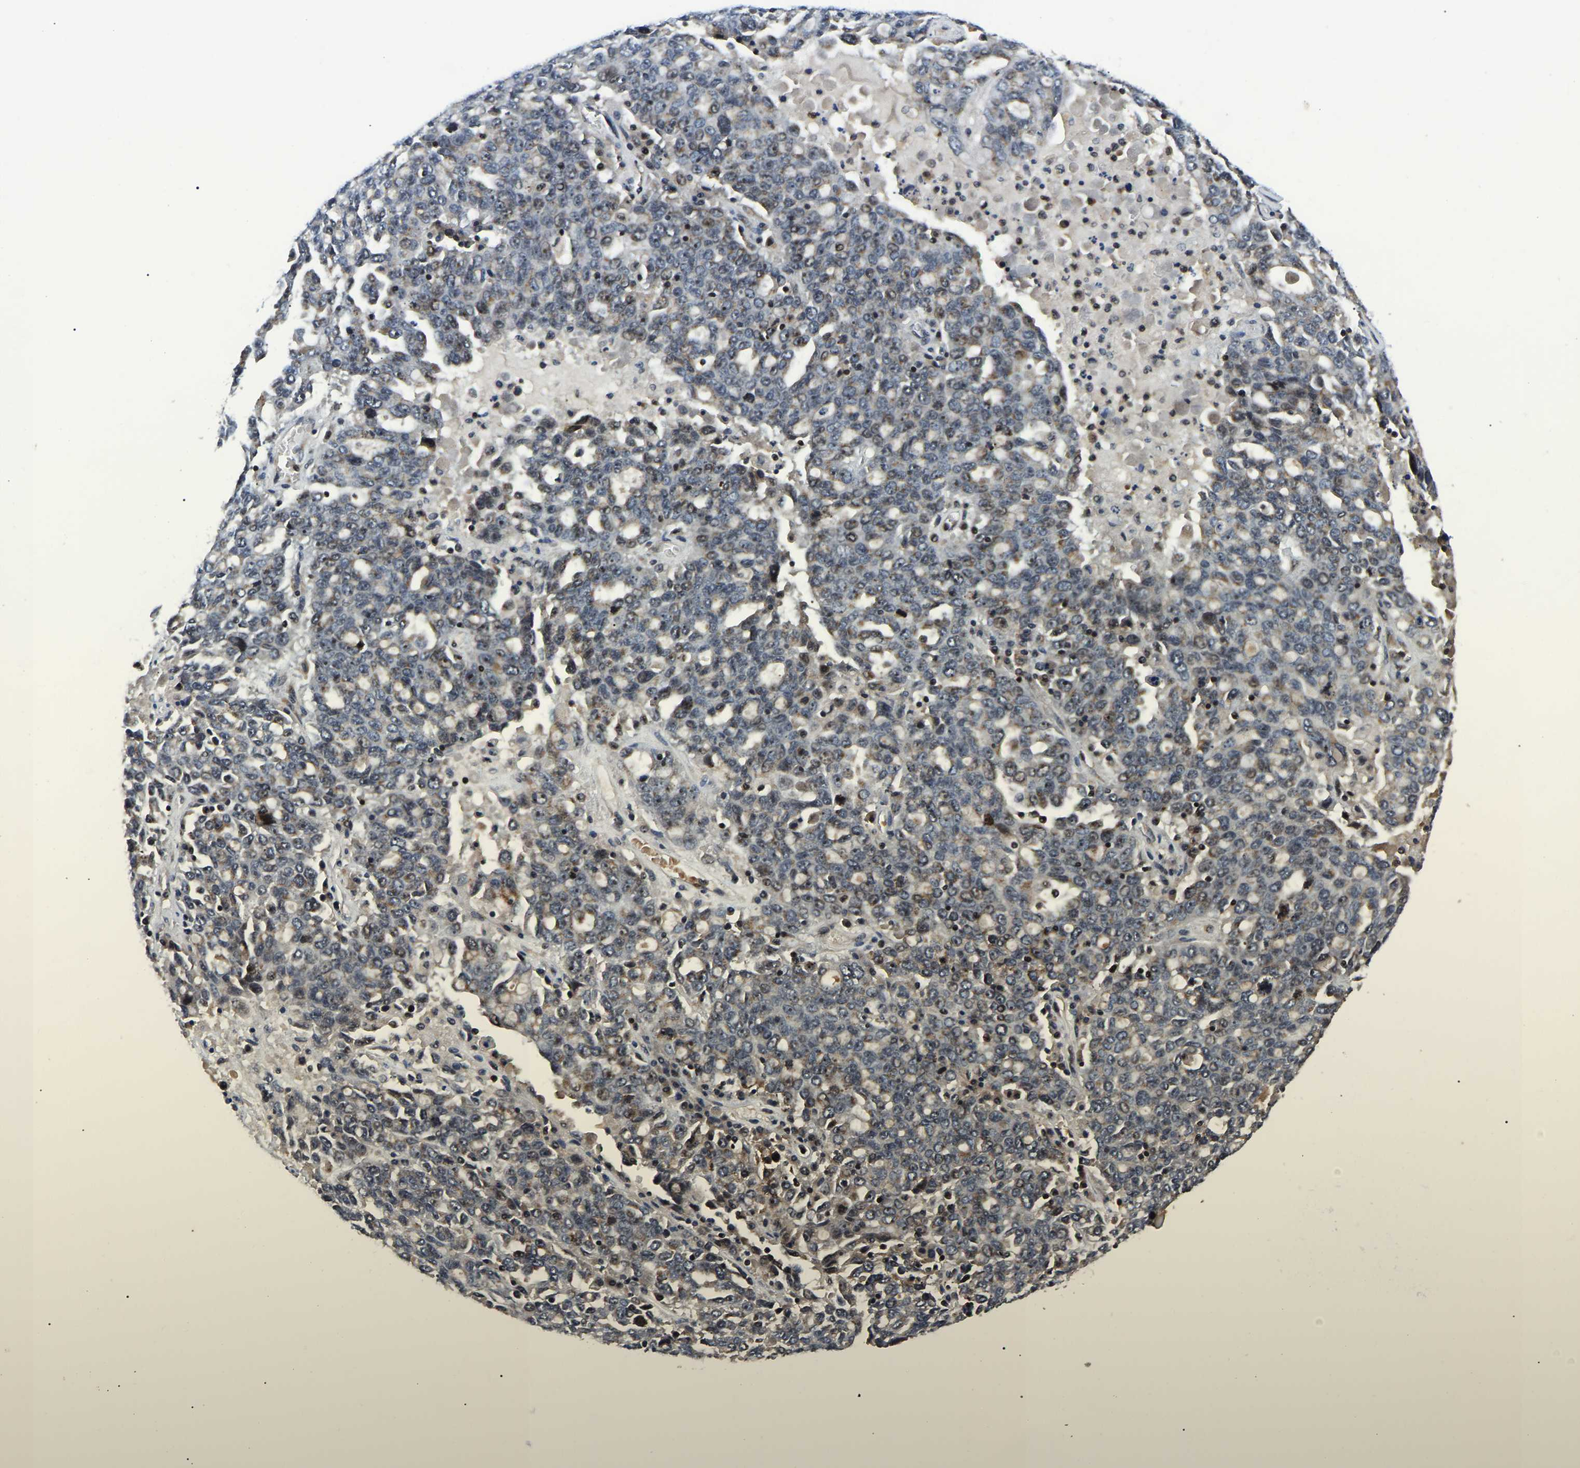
{"staining": {"intensity": "moderate", "quantity": "25%-75%", "location": "cytoplasmic/membranous"}, "tissue": "ovarian cancer", "cell_type": "Tumor cells", "image_type": "cancer", "snomed": [{"axis": "morphology", "description": "Carcinoma, endometroid"}, {"axis": "topography", "description": "Ovary"}], "caption": "Ovarian cancer stained with DAB IHC demonstrates medium levels of moderate cytoplasmic/membranous positivity in approximately 25%-75% of tumor cells. The protein of interest is stained brown, and the nuclei are stained in blue (DAB IHC with brightfield microscopy, high magnification).", "gene": "RBM28", "patient": {"sex": "female", "age": 62}}